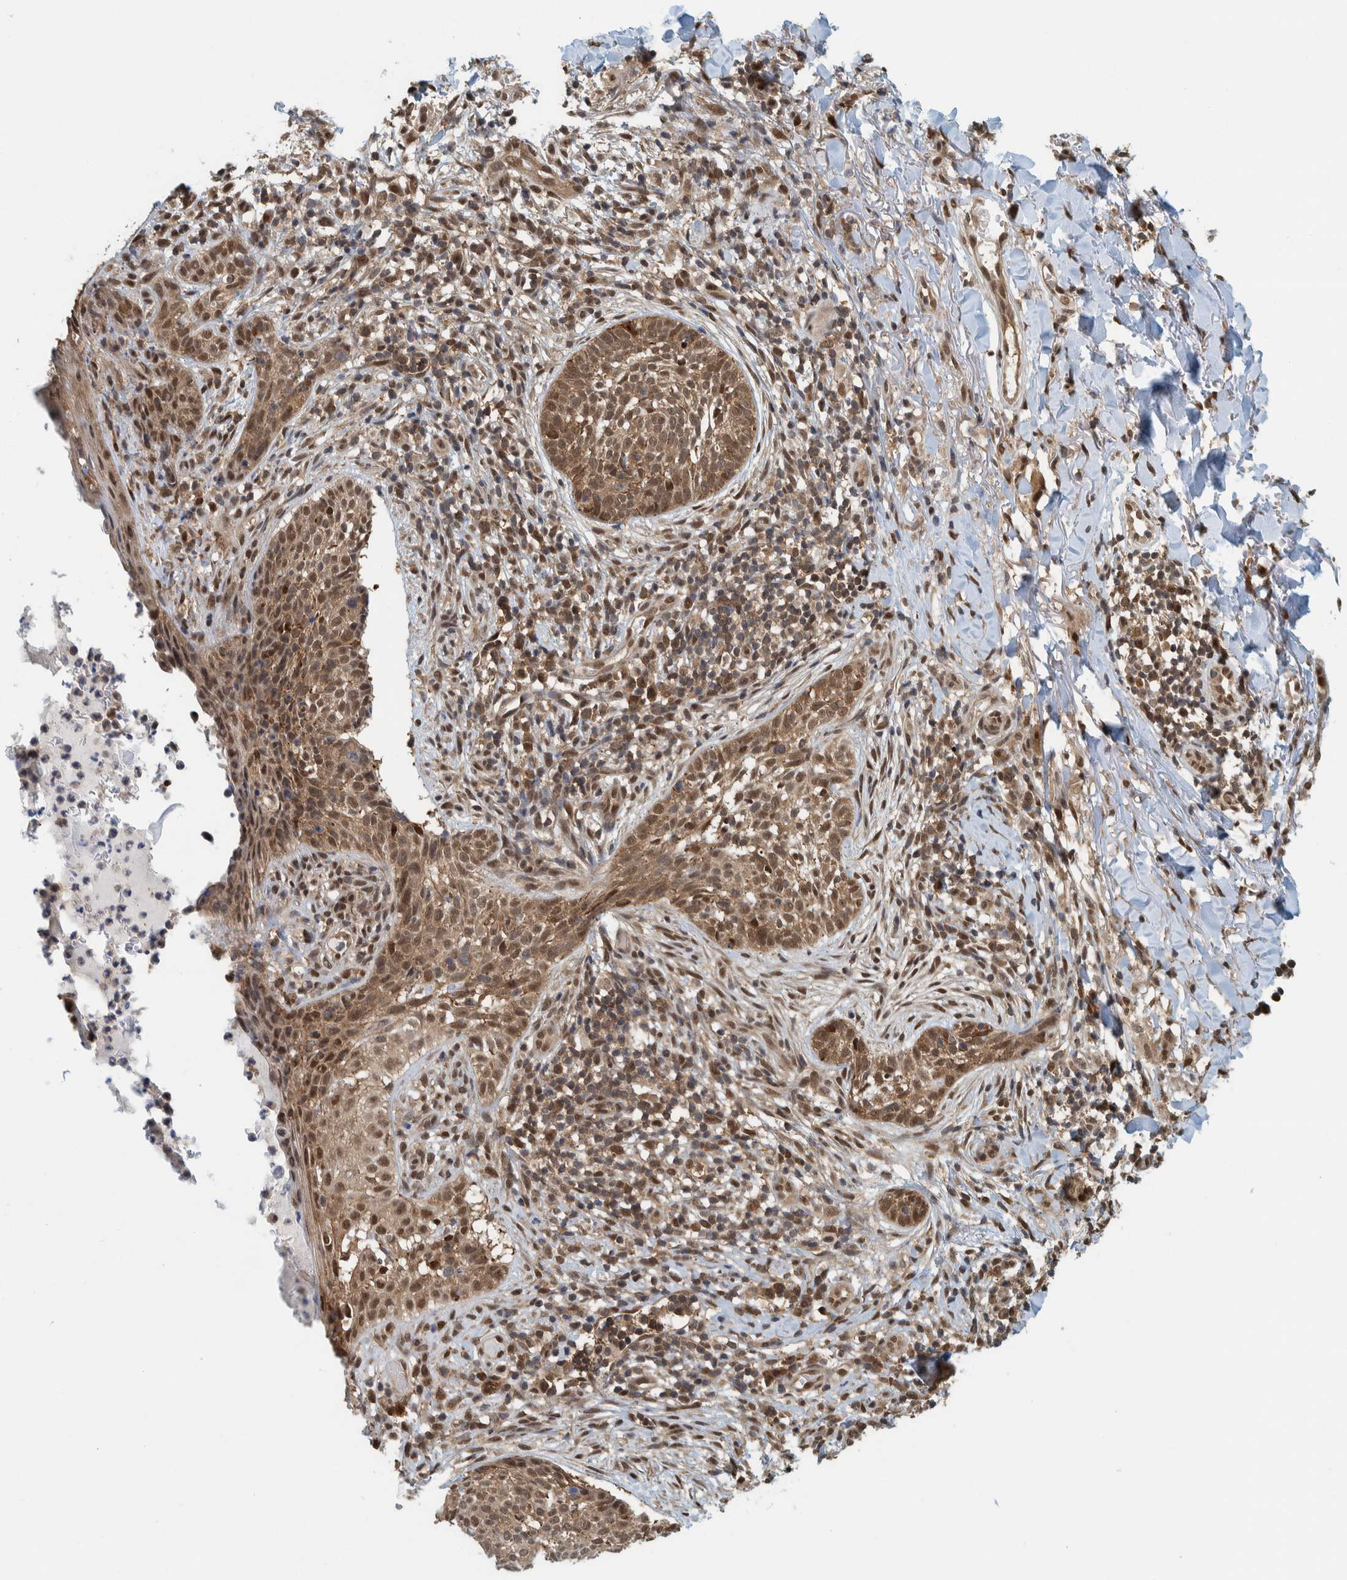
{"staining": {"intensity": "moderate", "quantity": ">75%", "location": "cytoplasmic/membranous,nuclear"}, "tissue": "skin cancer", "cell_type": "Tumor cells", "image_type": "cancer", "snomed": [{"axis": "morphology", "description": "Normal tissue, NOS"}, {"axis": "morphology", "description": "Basal cell carcinoma"}, {"axis": "topography", "description": "Skin"}], "caption": "Skin cancer stained with a brown dye shows moderate cytoplasmic/membranous and nuclear positive positivity in about >75% of tumor cells.", "gene": "COPS3", "patient": {"sex": "male", "age": 67}}